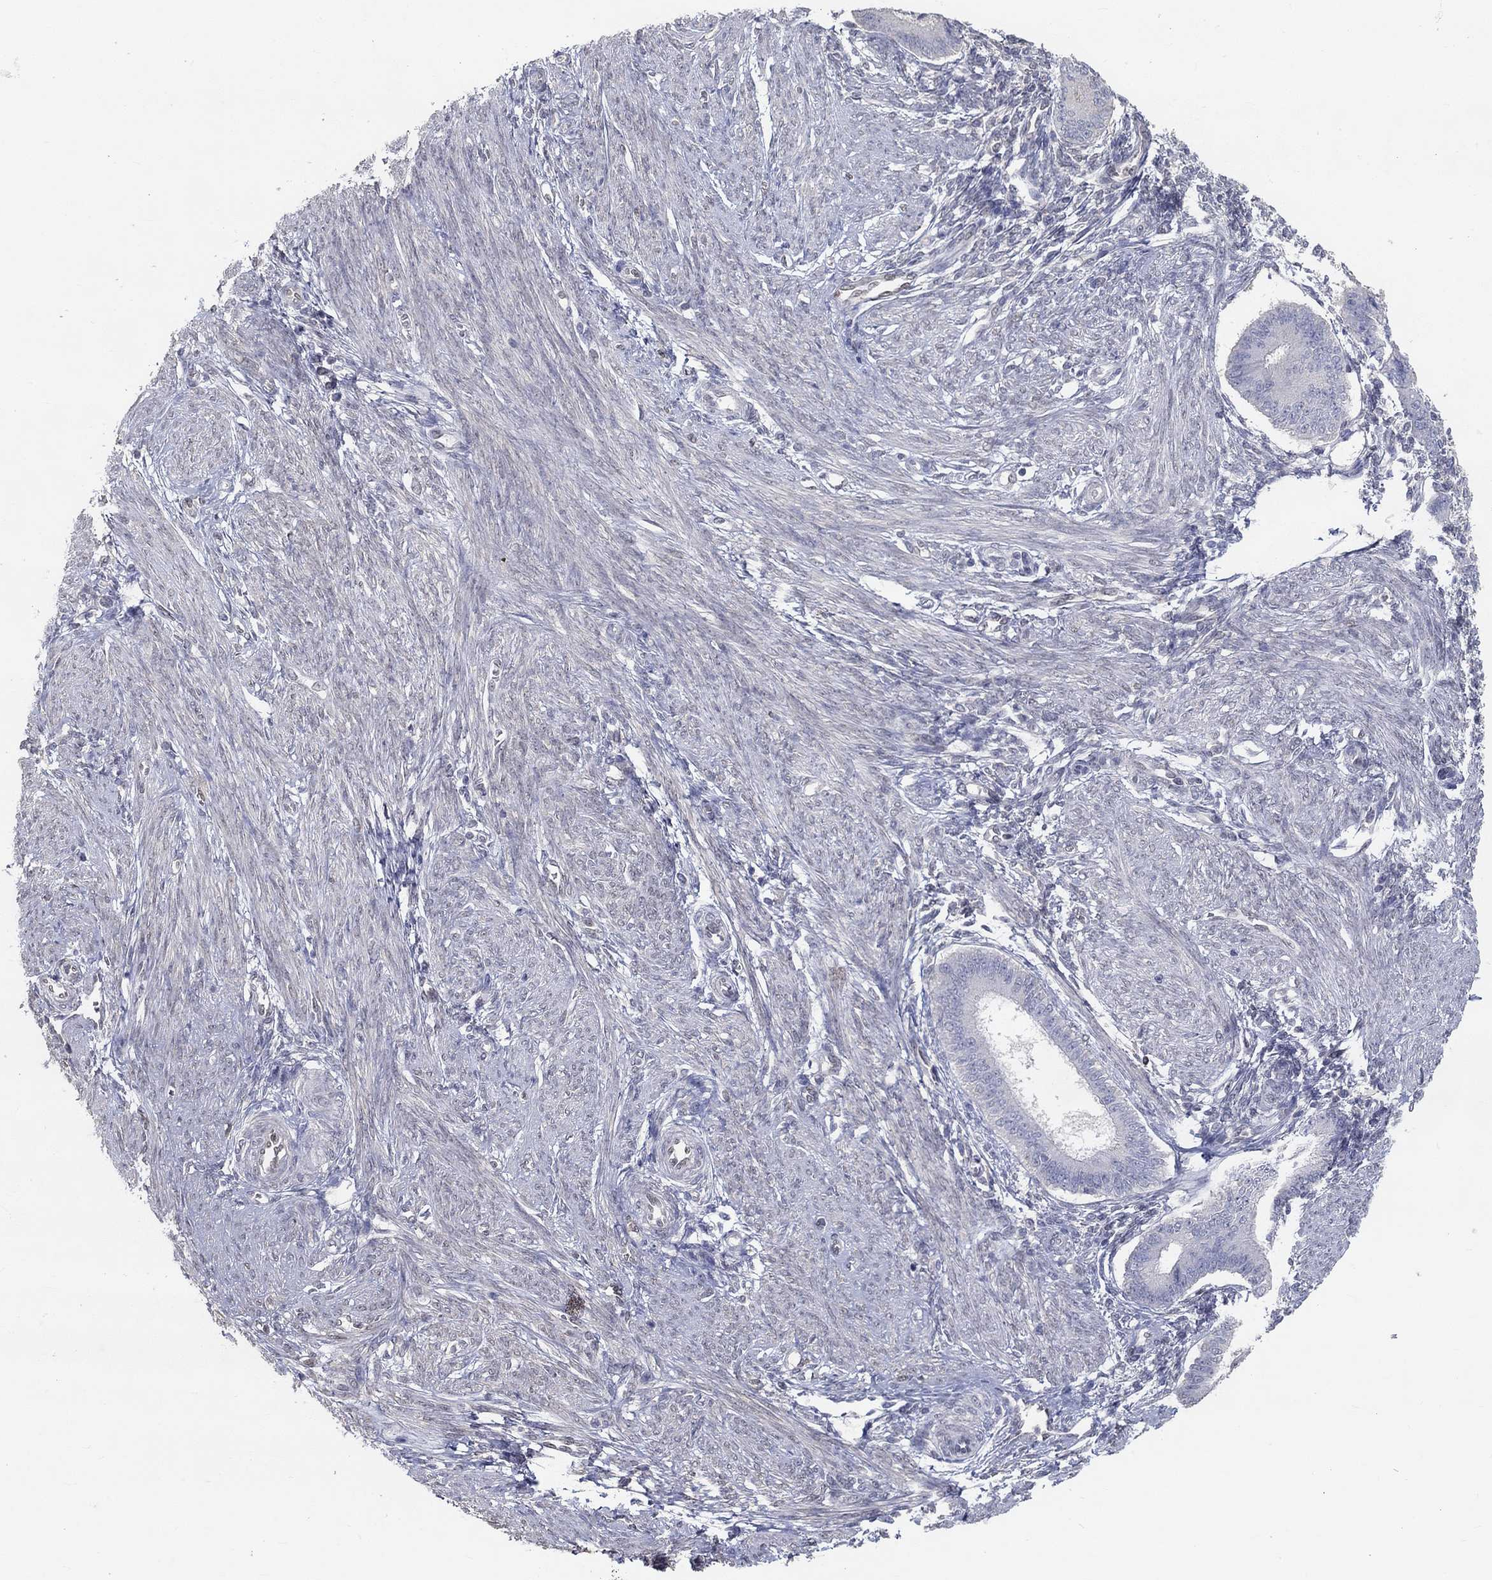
{"staining": {"intensity": "negative", "quantity": "none", "location": "none"}, "tissue": "endometrium", "cell_type": "Cells in endometrial stroma", "image_type": "normal", "snomed": [{"axis": "morphology", "description": "Normal tissue, NOS"}, {"axis": "topography", "description": "Endometrium"}], "caption": "Immunohistochemistry (IHC) image of normal endometrium: human endometrium stained with DAB demonstrates no significant protein expression in cells in endometrial stroma. (Immunohistochemistry (IHC), brightfield microscopy, high magnification).", "gene": "FGF2", "patient": {"sex": "female", "age": 39}}